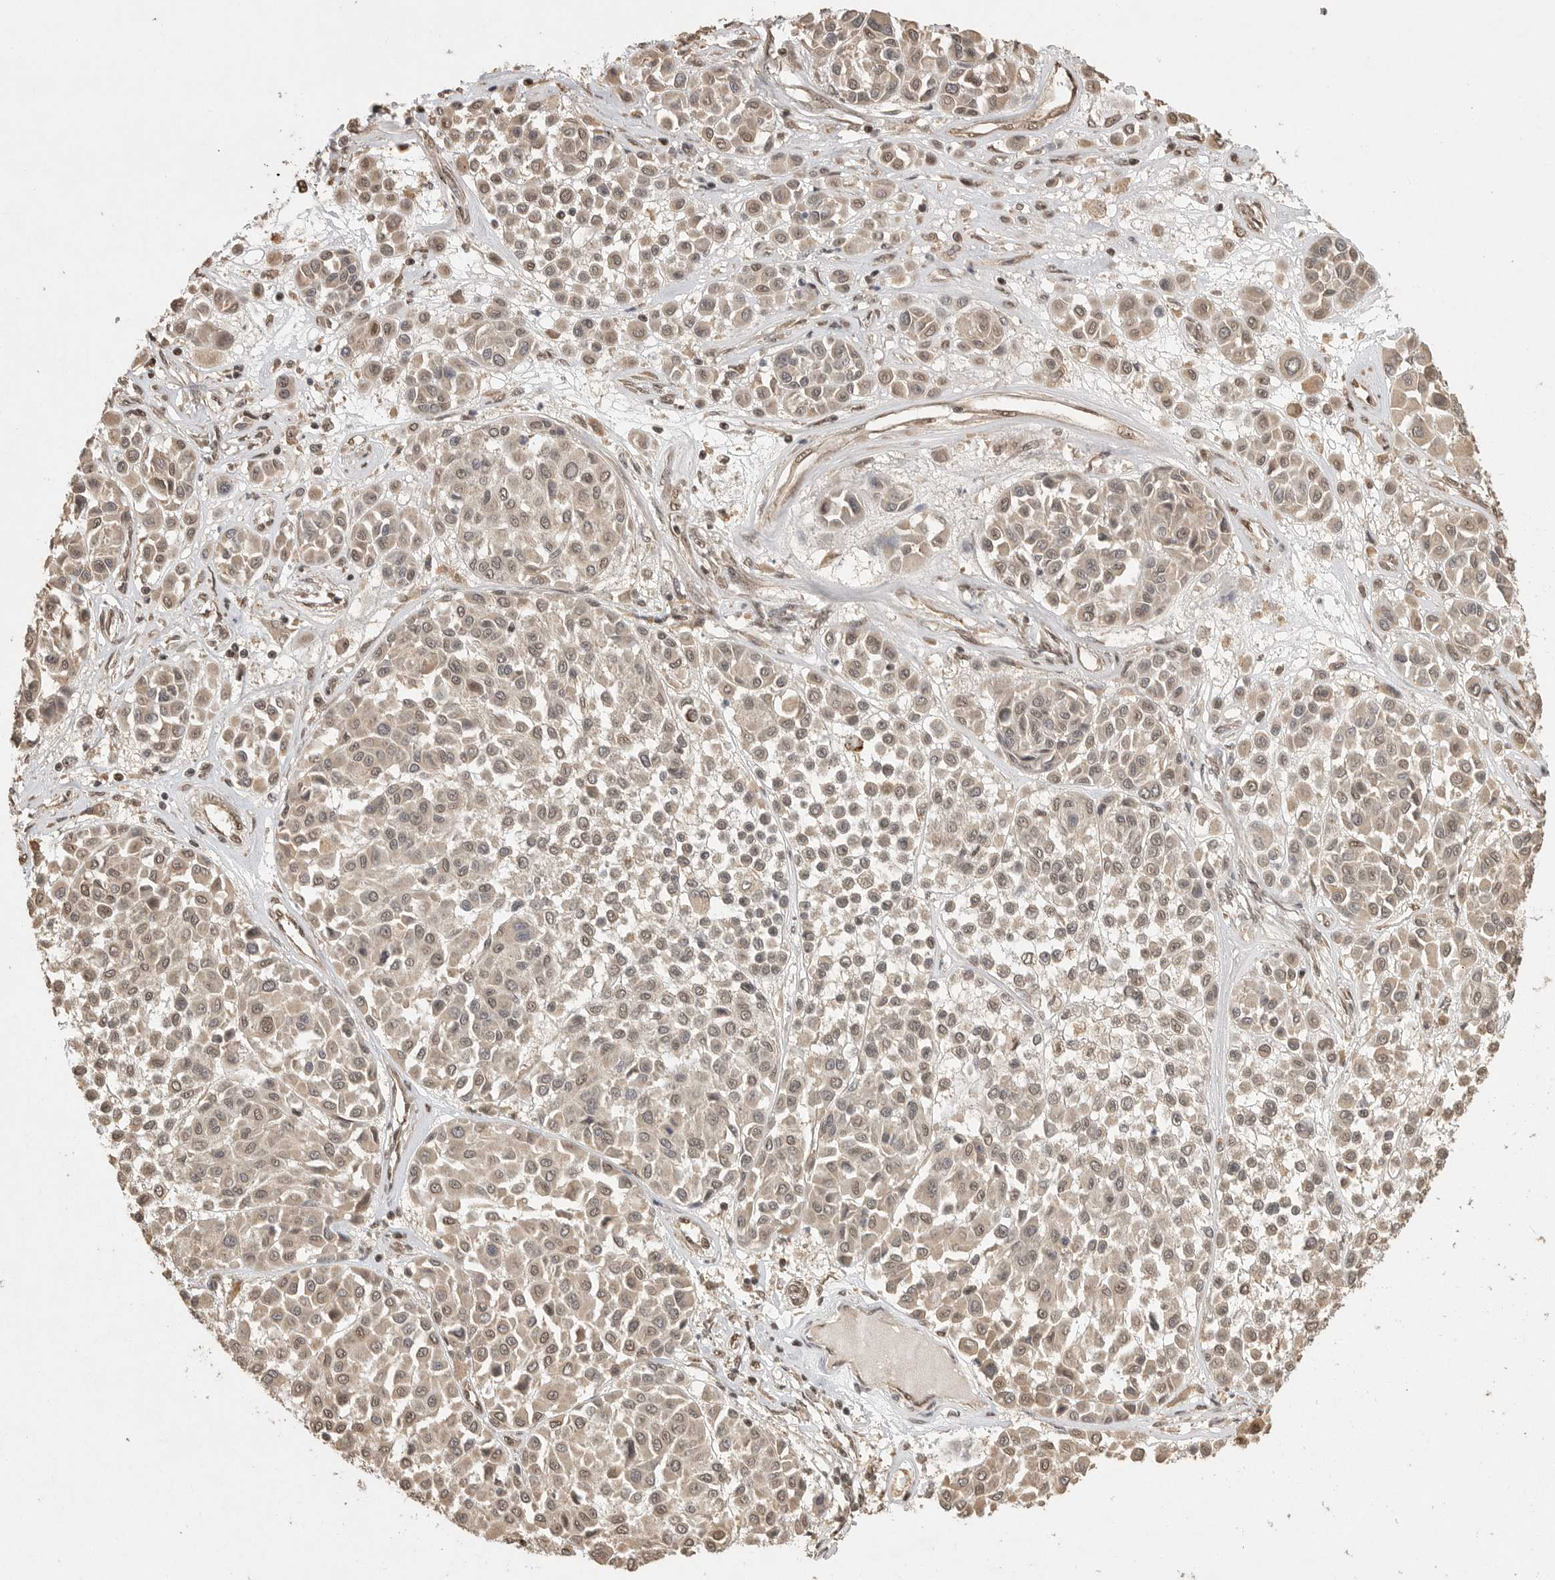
{"staining": {"intensity": "weak", "quantity": ">75%", "location": "cytoplasmic/membranous,nuclear"}, "tissue": "melanoma", "cell_type": "Tumor cells", "image_type": "cancer", "snomed": [{"axis": "morphology", "description": "Malignant melanoma, Metastatic site"}, {"axis": "topography", "description": "Soft tissue"}], "caption": "Immunohistochemistry of malignant melanoma (metastatic site) demonstrates low levels of weak cytoplasmic/membranous and nuclear expression in approximately >75% of tumor cells.", "gene": "DFFA", "patient": {"sex": "male", "age": 41}}